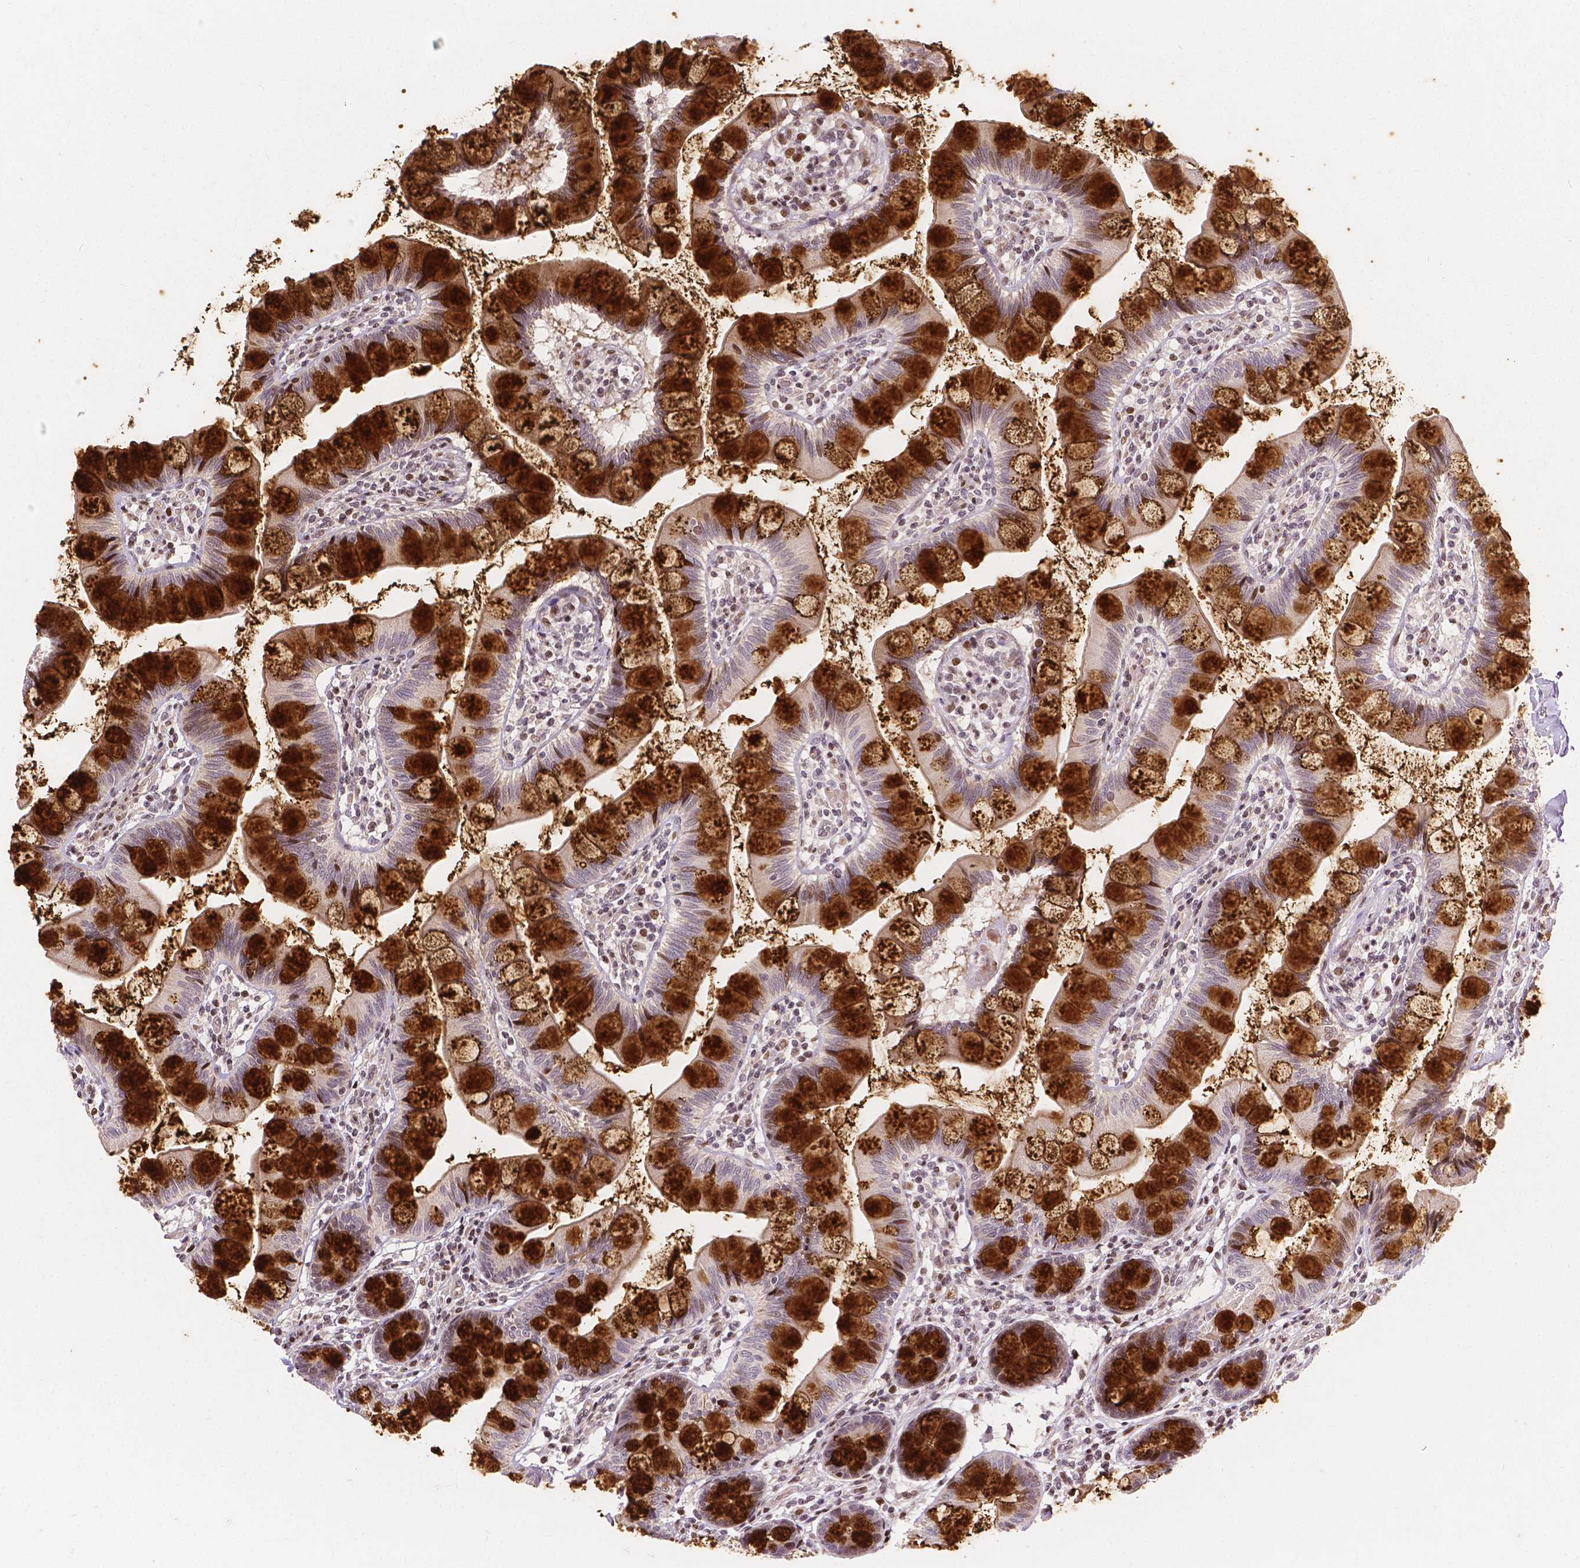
{"staining": {"intensity": "strong", "quantity": "25%-75%", "location": "cytoplasmic/membranous"}, "tissue": "small intestine", "cell_type": "Glandular cells", "image_type": "normal", "snomed": [{"axis": "morphology", "description": "Normal tissue, NOS"}, {"axis": "topography", "description": "Small intestine"}], "caption": "Small intestine stained for a protein (brown) exhibits strong cytoplasmic/membranous positive expression in about 25%-75% of glandular cells.", "gene": "PTPN18", "patient": {"sex": "male", "age": 70}}